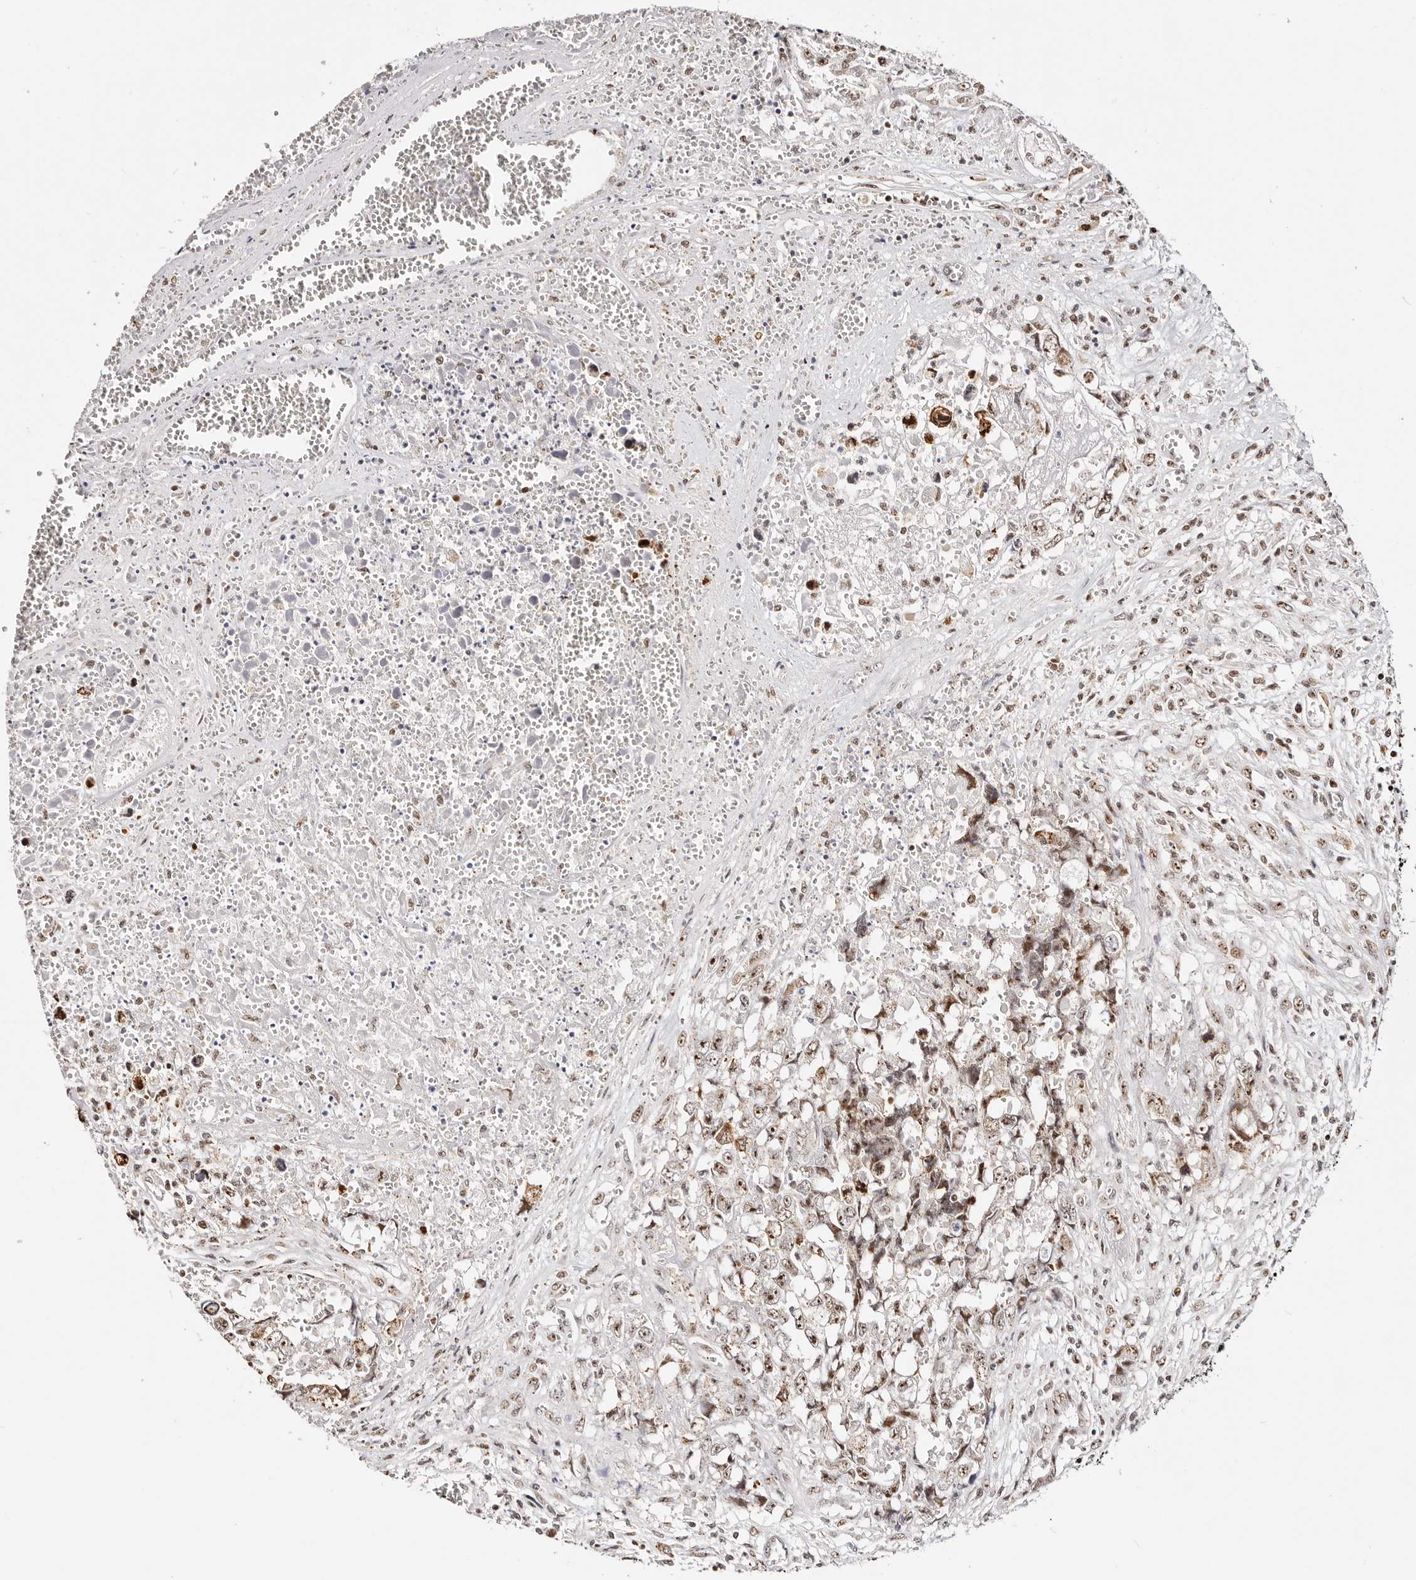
{"staining": {"intensity": "moderate", "quantity": ">75%", "location": "nuclear"}, "tissue": "testis cancer", "cell_type": "Tumor cells", "image_type": "cancer", "snomed": [{"axis": "morphology", "description": "Carcinoma, Embryonal, NOS"}, {"axis": "topography", "description": "Testis"}], "caption": "Protein staining shows moderate nuclear positivity in approximately >75% of tumor cells in embryonal carcinoma (testis).", "gene": "IQGAP3", "patient": {"sex": "male", "age": 31}}